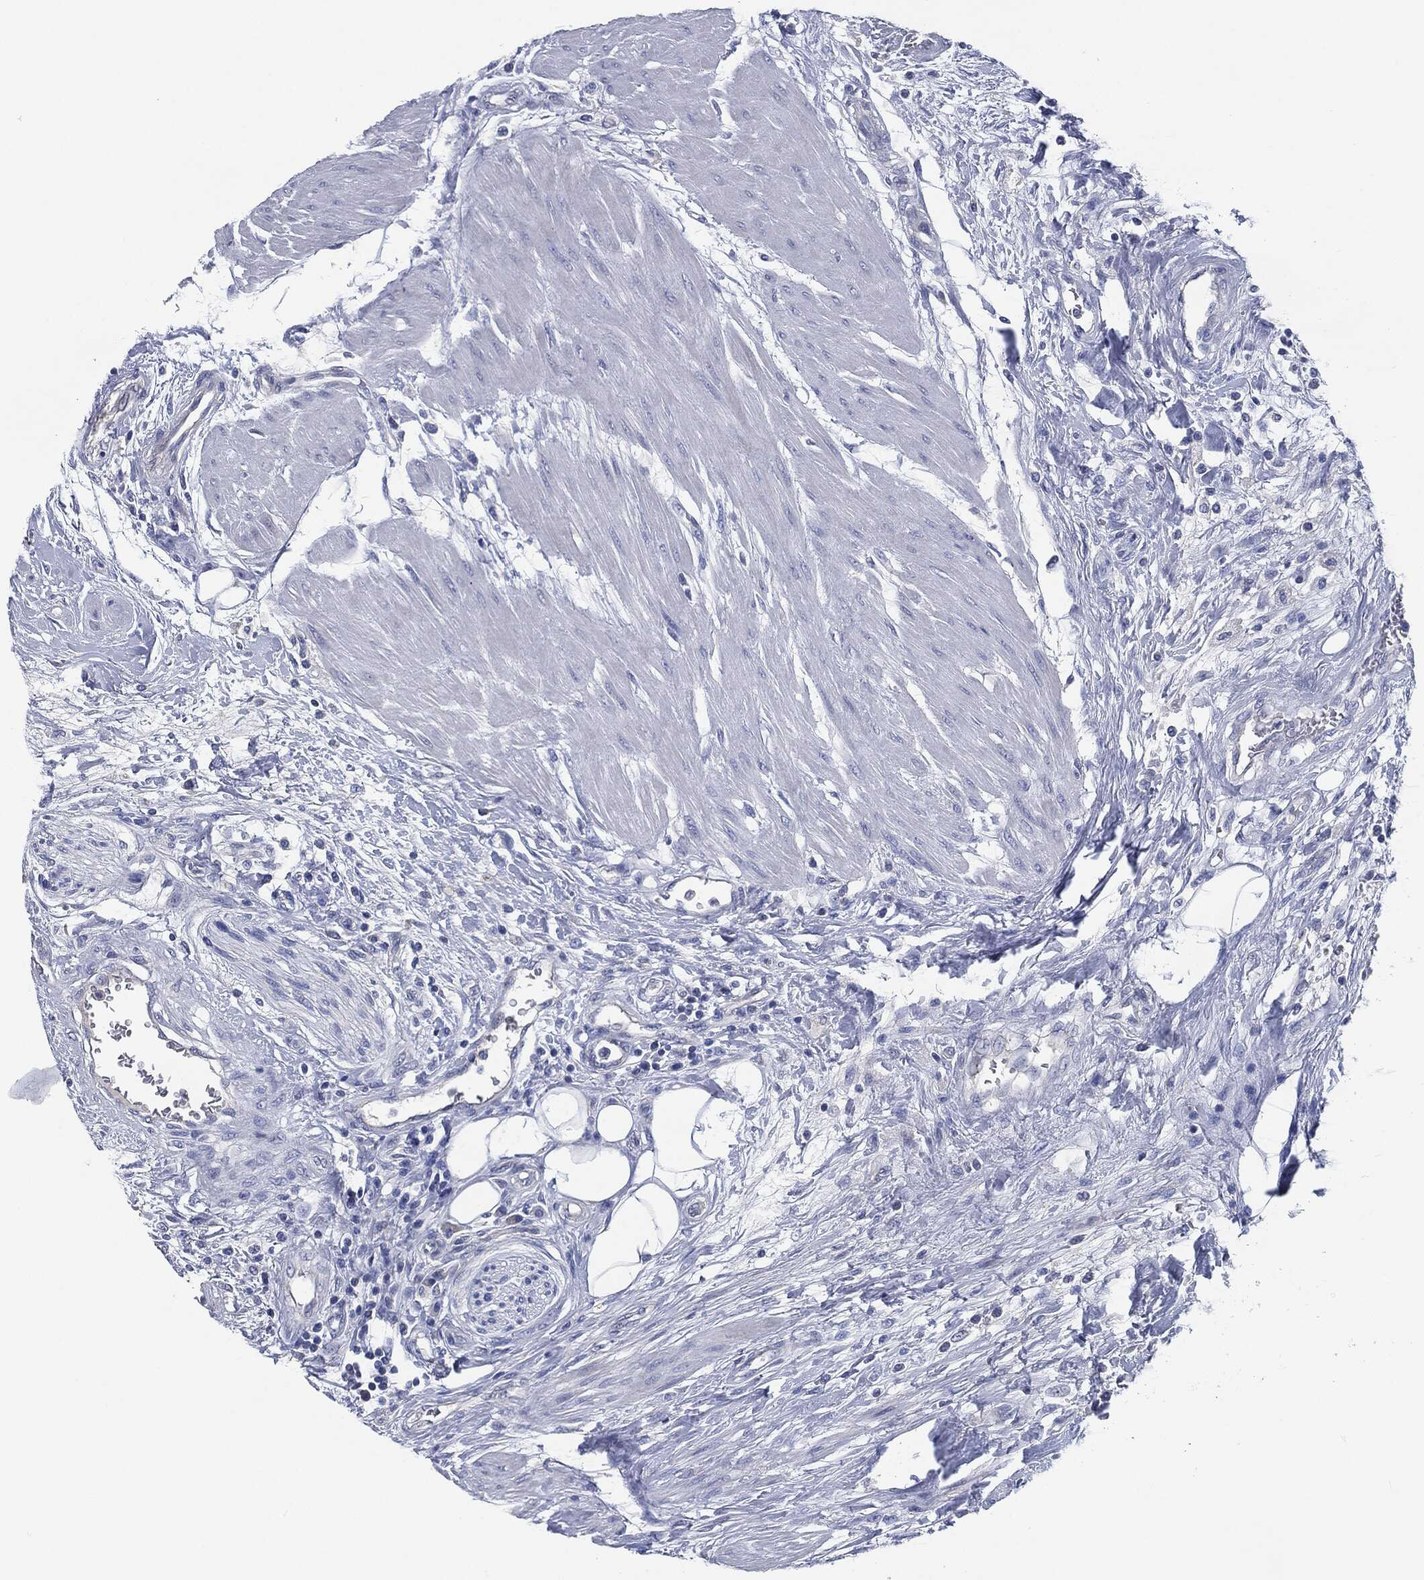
{"staining": {"intensity": "negative", "quantity": "none", "location": "none"}, "tissue": "urothelial cancer", "cell_type": "Tumor cells", "image_type": "cancer", "snomed": [{"axis": "morphology", "description": "Urothelial carcinoma, High grade"}, {"axis": "topography", "description": "Urinary bladder"}], "caption": "High-grade urothelial carcinoma was stained to show a protein in brown. There is no significant staining in tumor cells.", "gene": "CD27", "patient": {"sex": "male", "age": 35}}